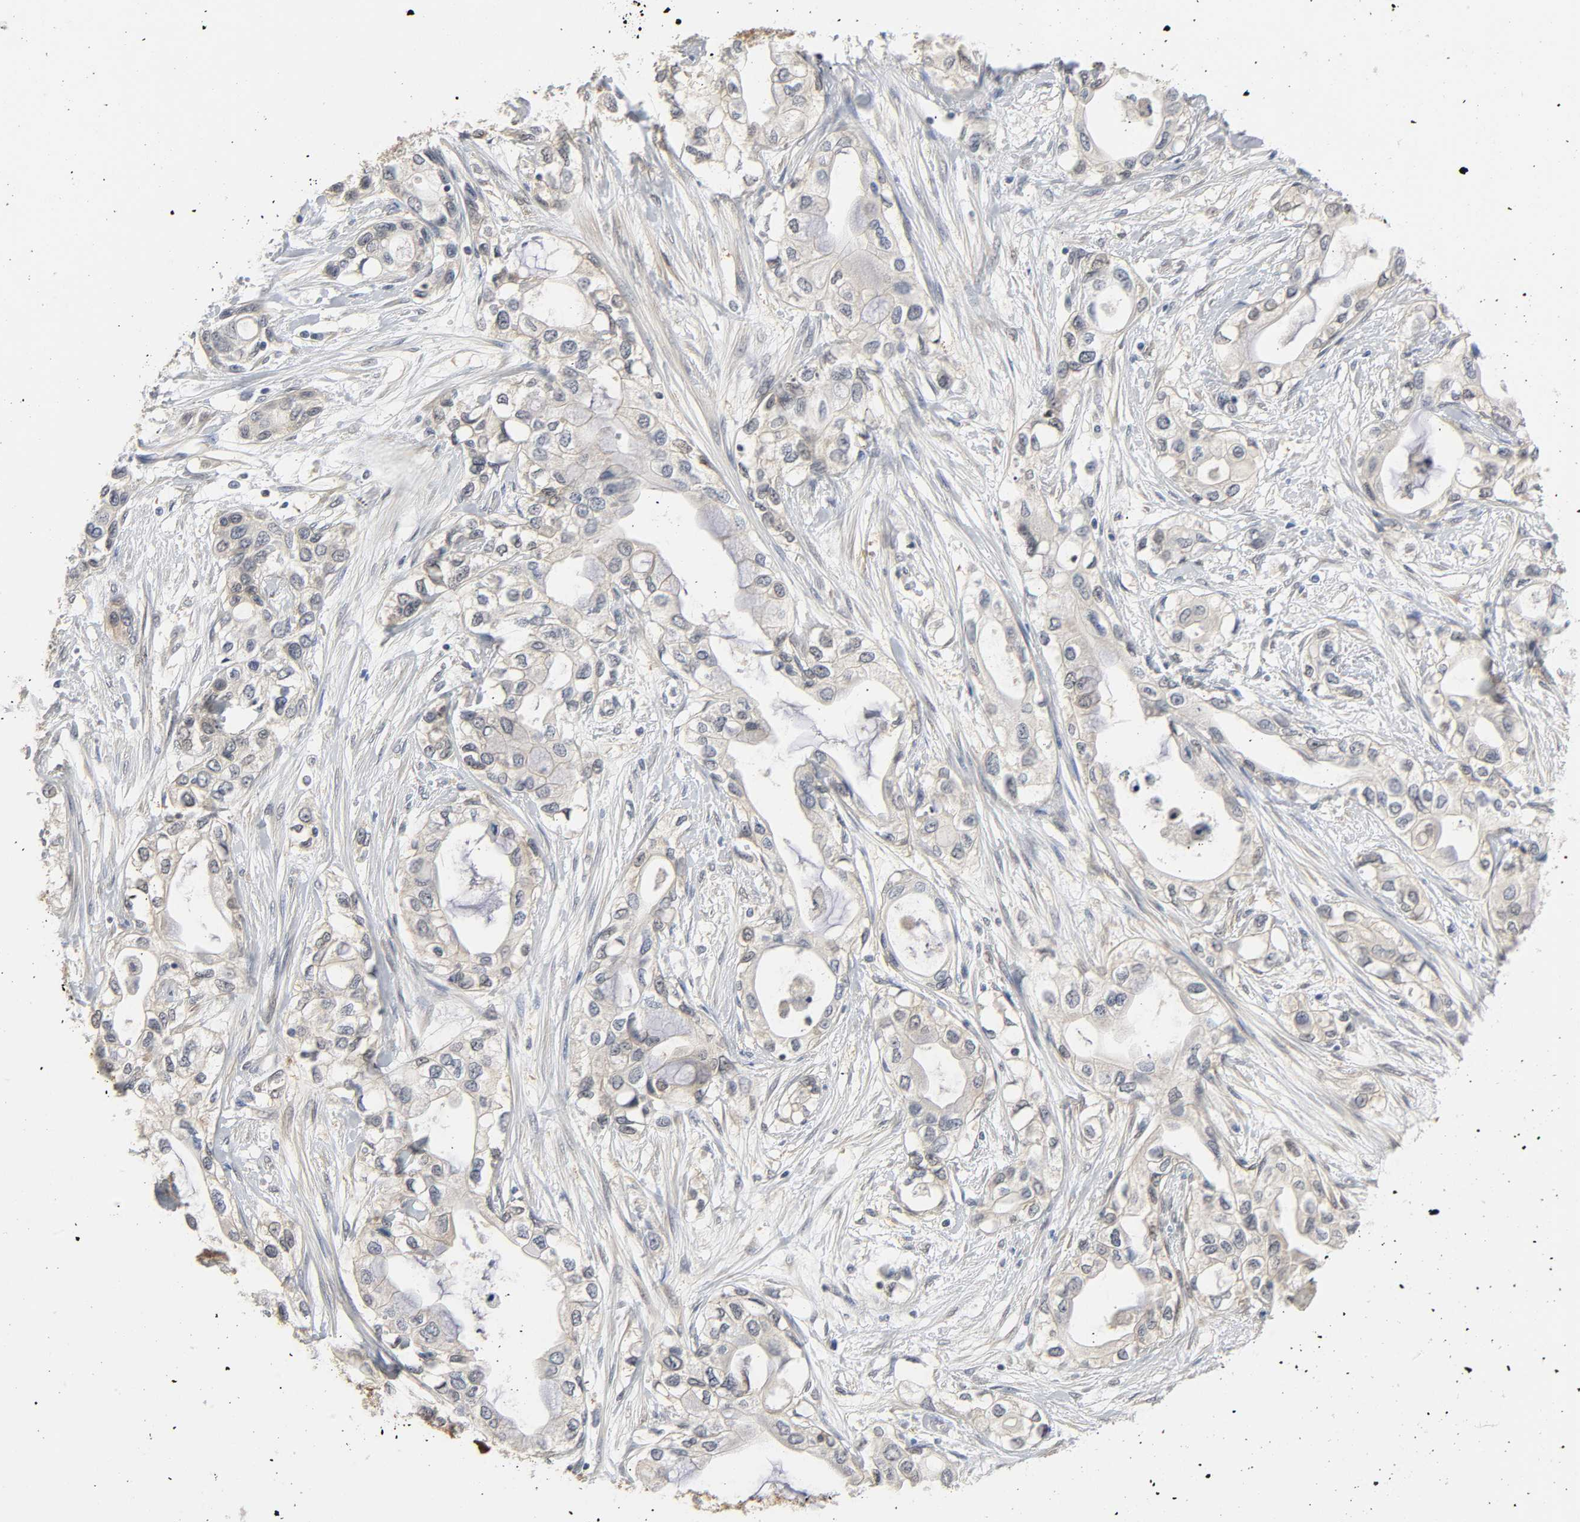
{"staining": {"intensity": "weak", "quantity": ">75%", "location": "cytoplasmic/membranous,nuclear"}, "tissue": "pancreatic cancer", "cell_type": "Tumor cells", "image_type": "cancer", "snomed": [{"axis": "morphology", "description": "Adenocarcinoma, NOS"}, {"axis": "topography", "description": "Pancreas"}], "caption": "This is an image of immunohistochemistry staining of pancreatic cancer, which shows weak staining in the cytoplasmic/membranous and nuclear of tumor cells.", "gene": "MIF", "patient": {"sex": "female", "age": 70}}